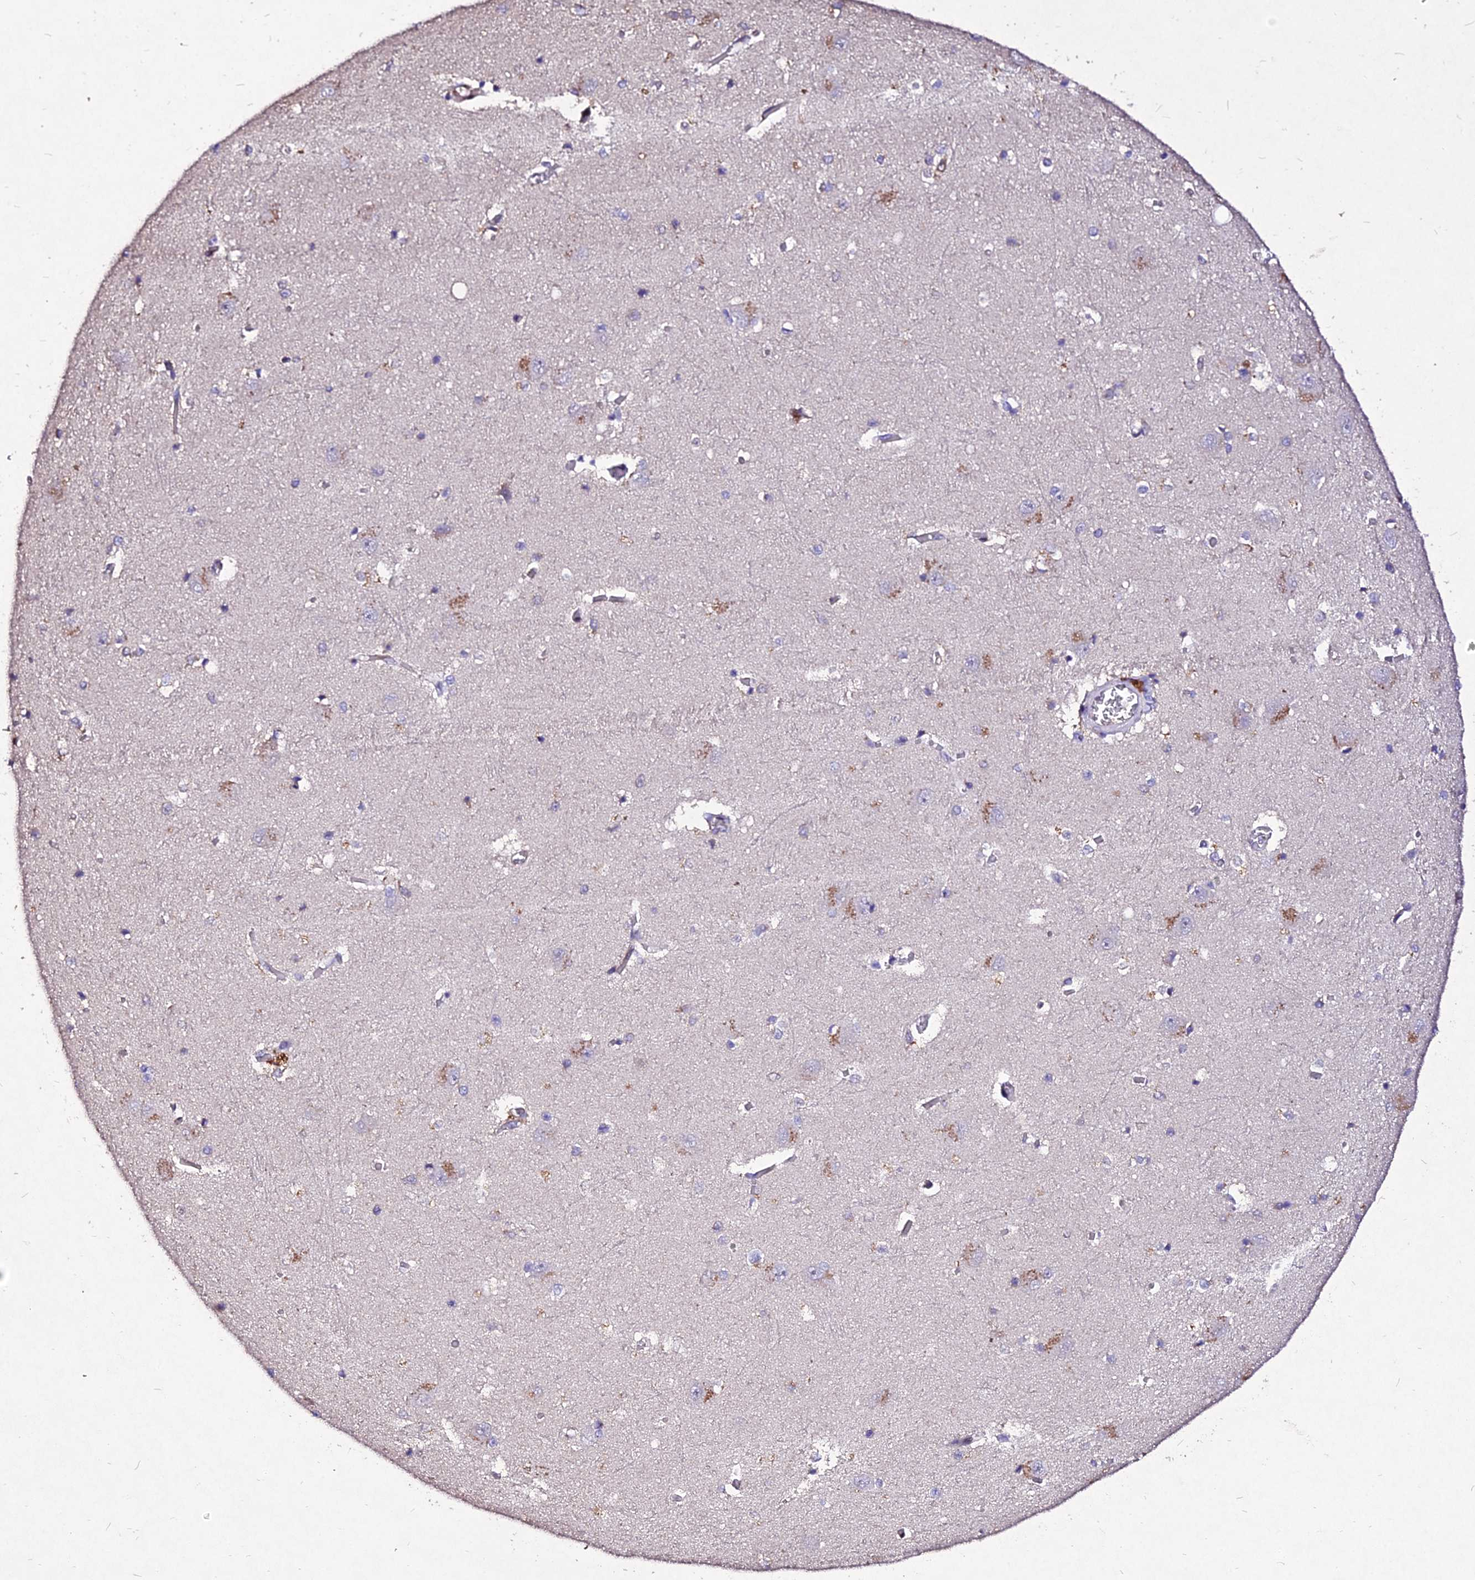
{"staining": {"intensity": "negative", "quantity": "none", "location": "none"}, "tissue": "caudate", "cell_type": "Glial cells", "image_type": "normal", "snomed": [{"axis": "morphology", "description": "Normal tissue, NOS"}, {"axis": "topography", "description": "Lateral ventricle wall"}], "caption": "This is an immunohistochemistry micrograph of benign human caudate. There is no staining in glial cells.", "gene": "AP3M1", "patient": {"sex": "male", "age": 37}}